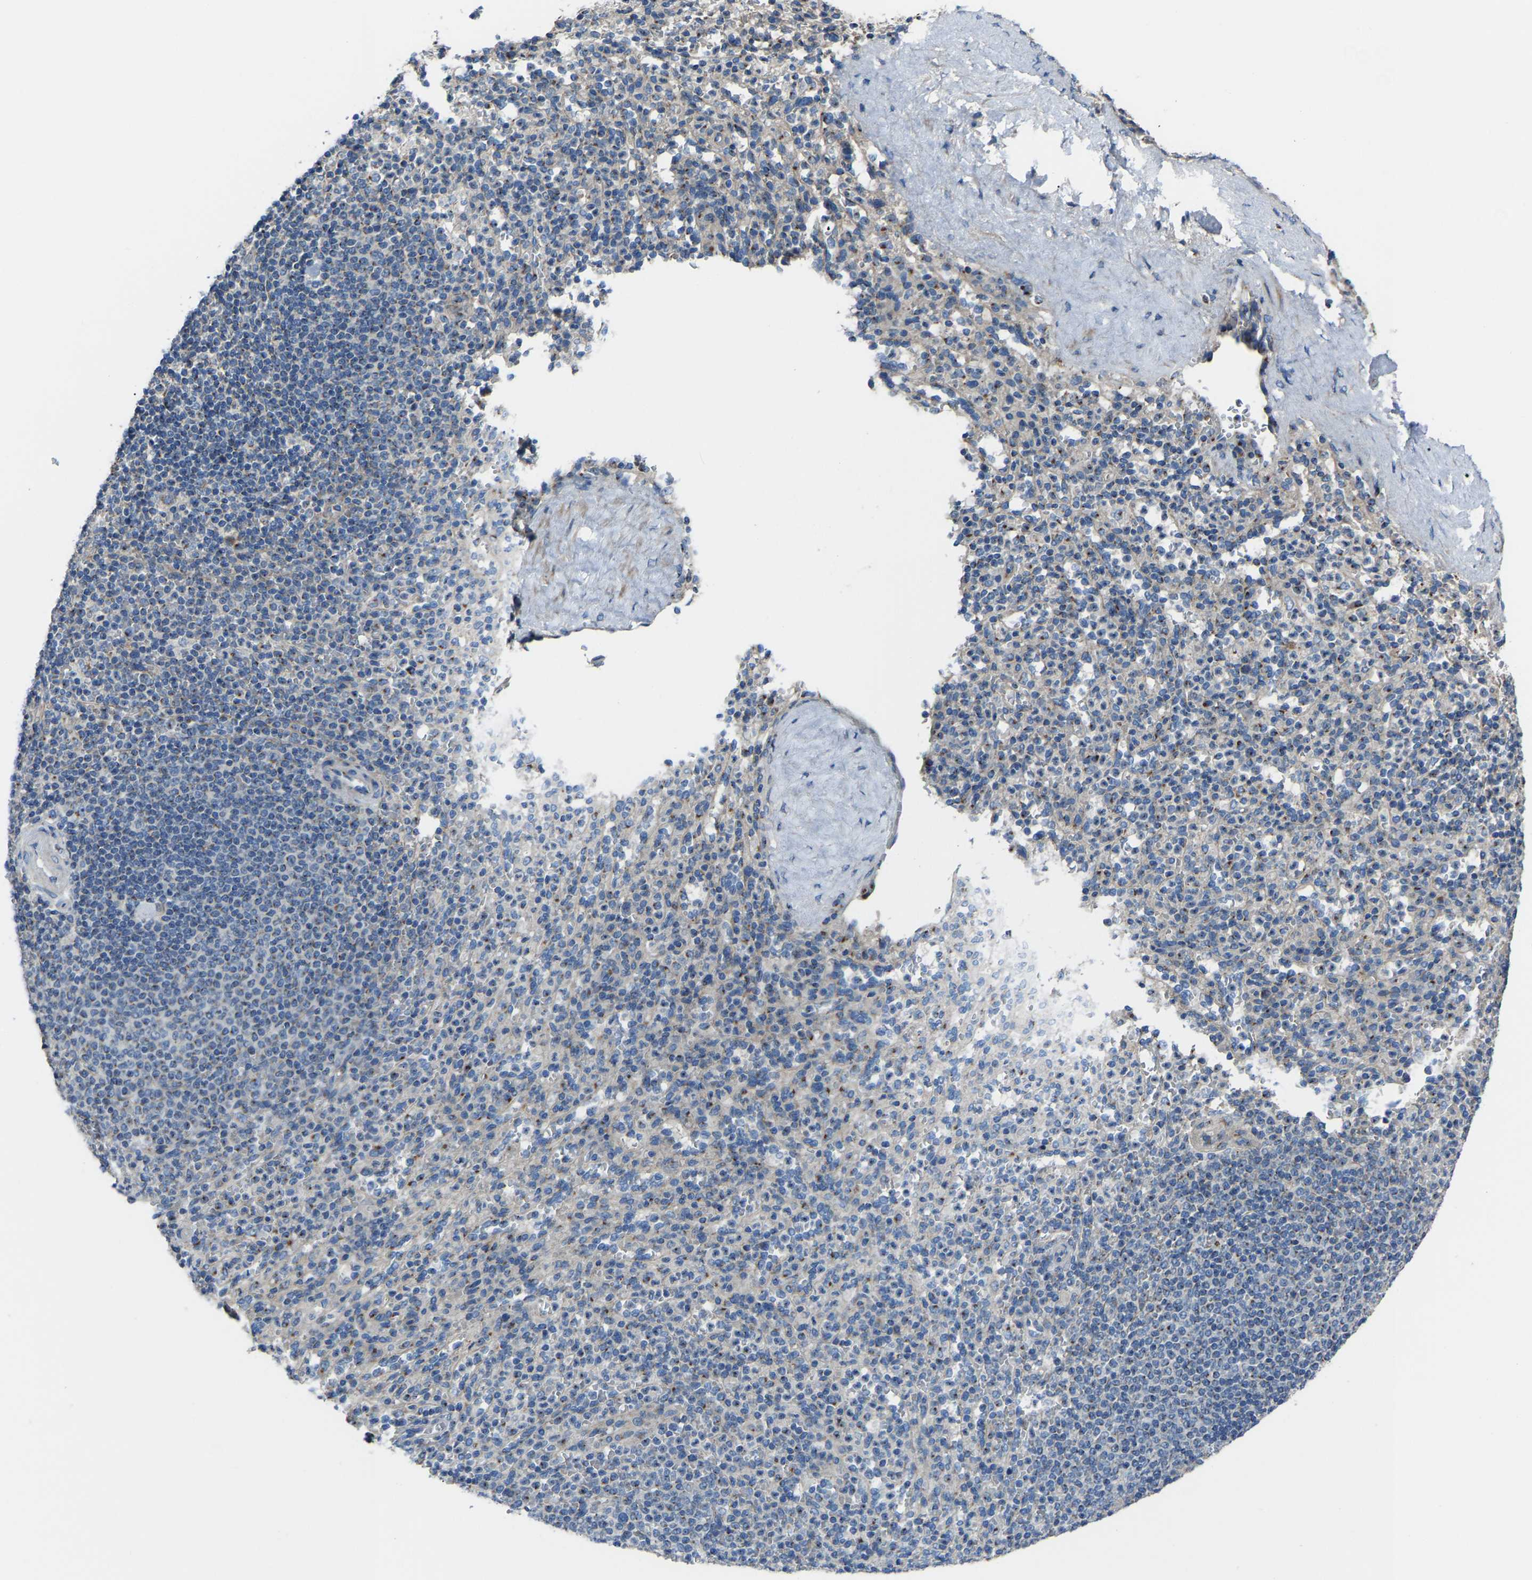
{"staining": {"intensity": "weak", "quantity": "<25%", "location": "cytoplasmic/membranous"}, "tissue": "spleen", "cell_type": "Cells in red pulp", "image_type": "normal", "snomed": [{"axis": "morphology", "description": "Normal tissue, NOS"}, {"axis": "topography", "description": "Spleen"}], "caption": "IHC photomicrograph of benign human spleen stained for a protein (brown), which demonstrates no staining in cells in red pulp. Nuclei are stained in blue.", "gene": "CANT1", "patient": {"sex": "male", "age": 36}}